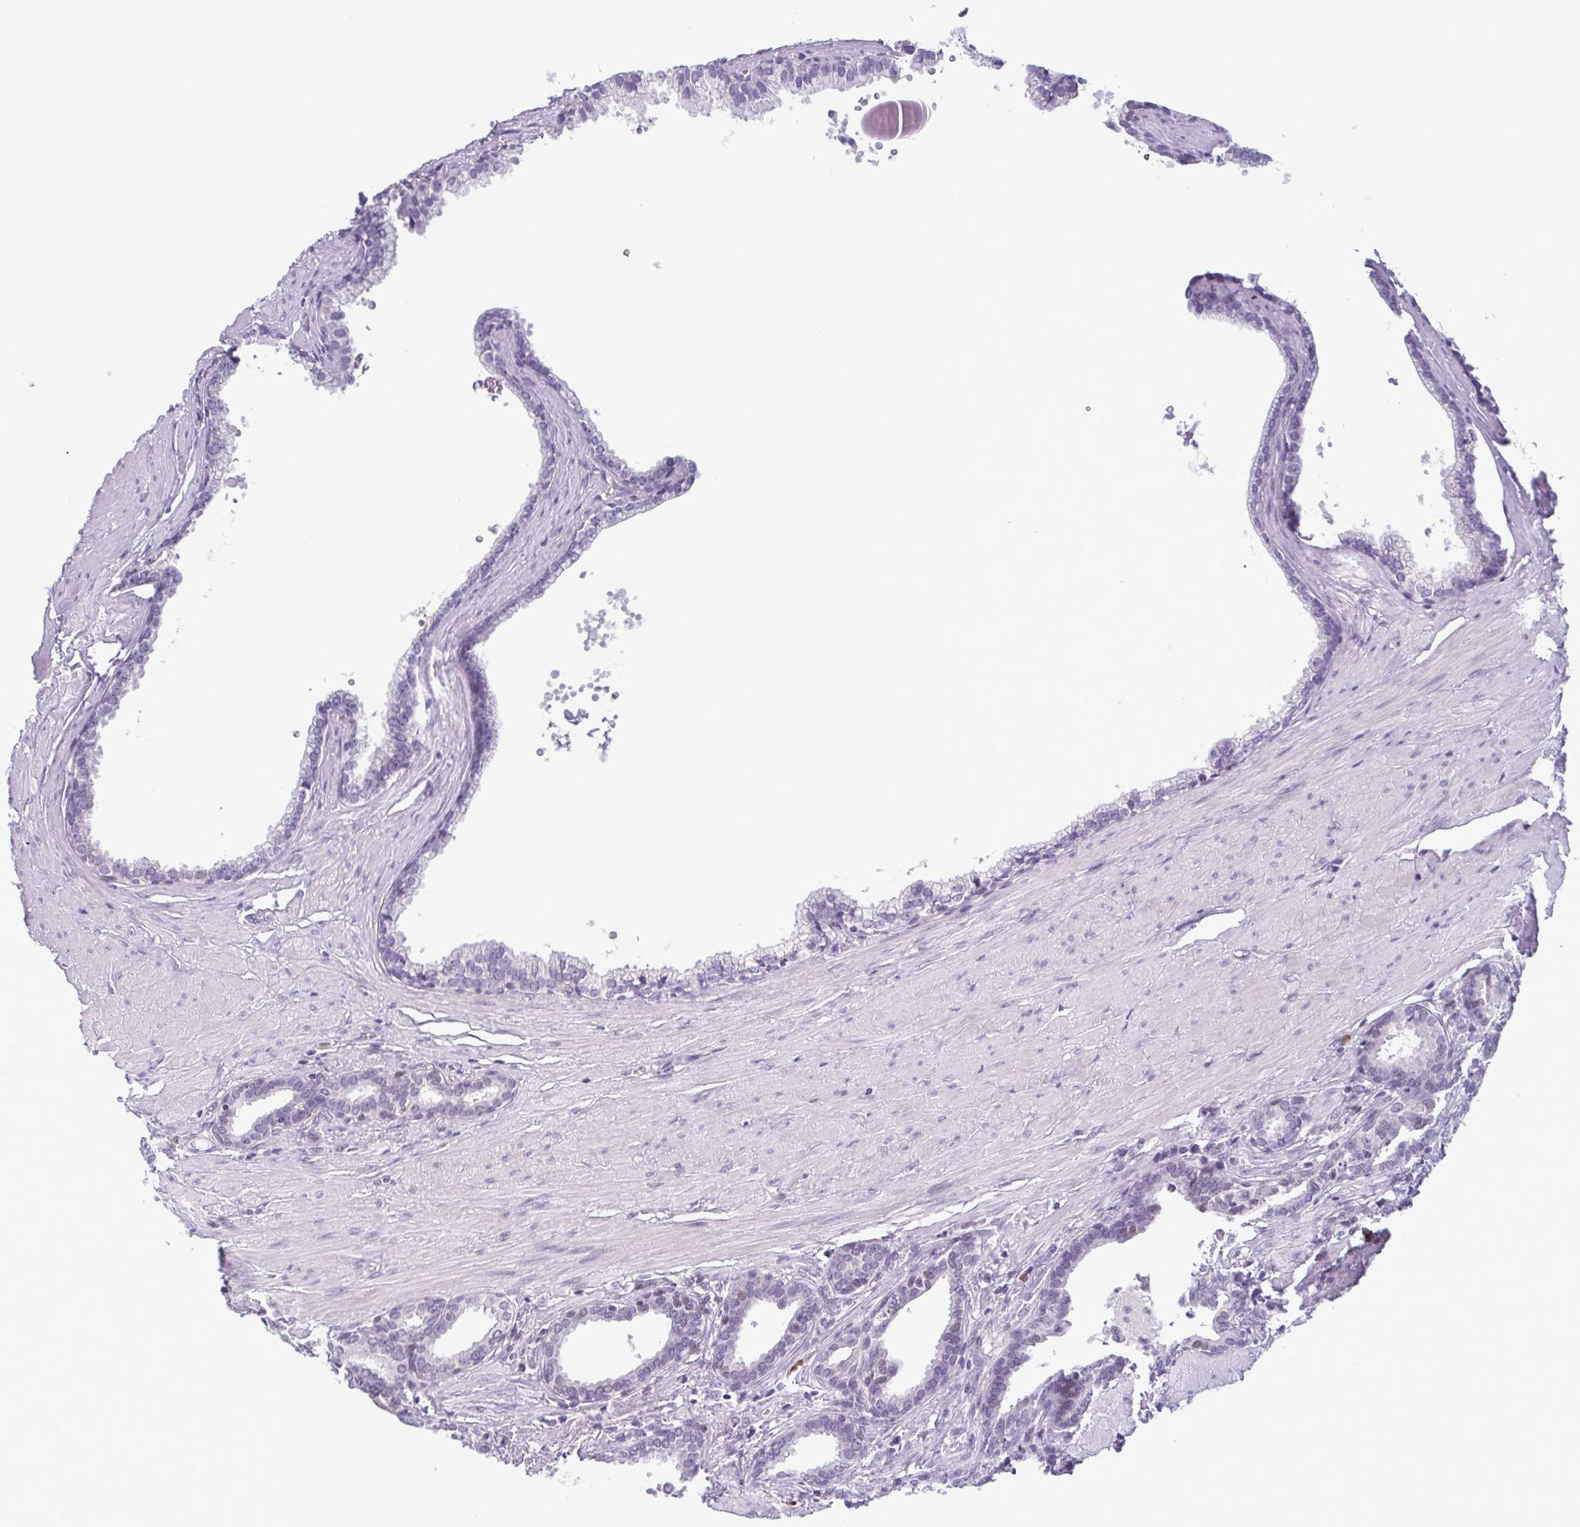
{"staining": {"intensity": "negative", "quantity": "none", "location": "none"}, "tissue": "prostate", "cell_type": "Glandular cells", "image_type": "normal", "snomed": [{"axis": "morphology", "description": "Normal tissue, NOS"}, {"axis": "topography", "description": "Prostate"}, {"axis": "topography", "description": "Peripheral nerve tissue"}], "caption": "IHC photomicrograph of benign prostate stained for a protein (brown), which demonstrates no expression in glandular cells.", "gene": "IRF1", "patient": {"sex": "male", "age": 55}}